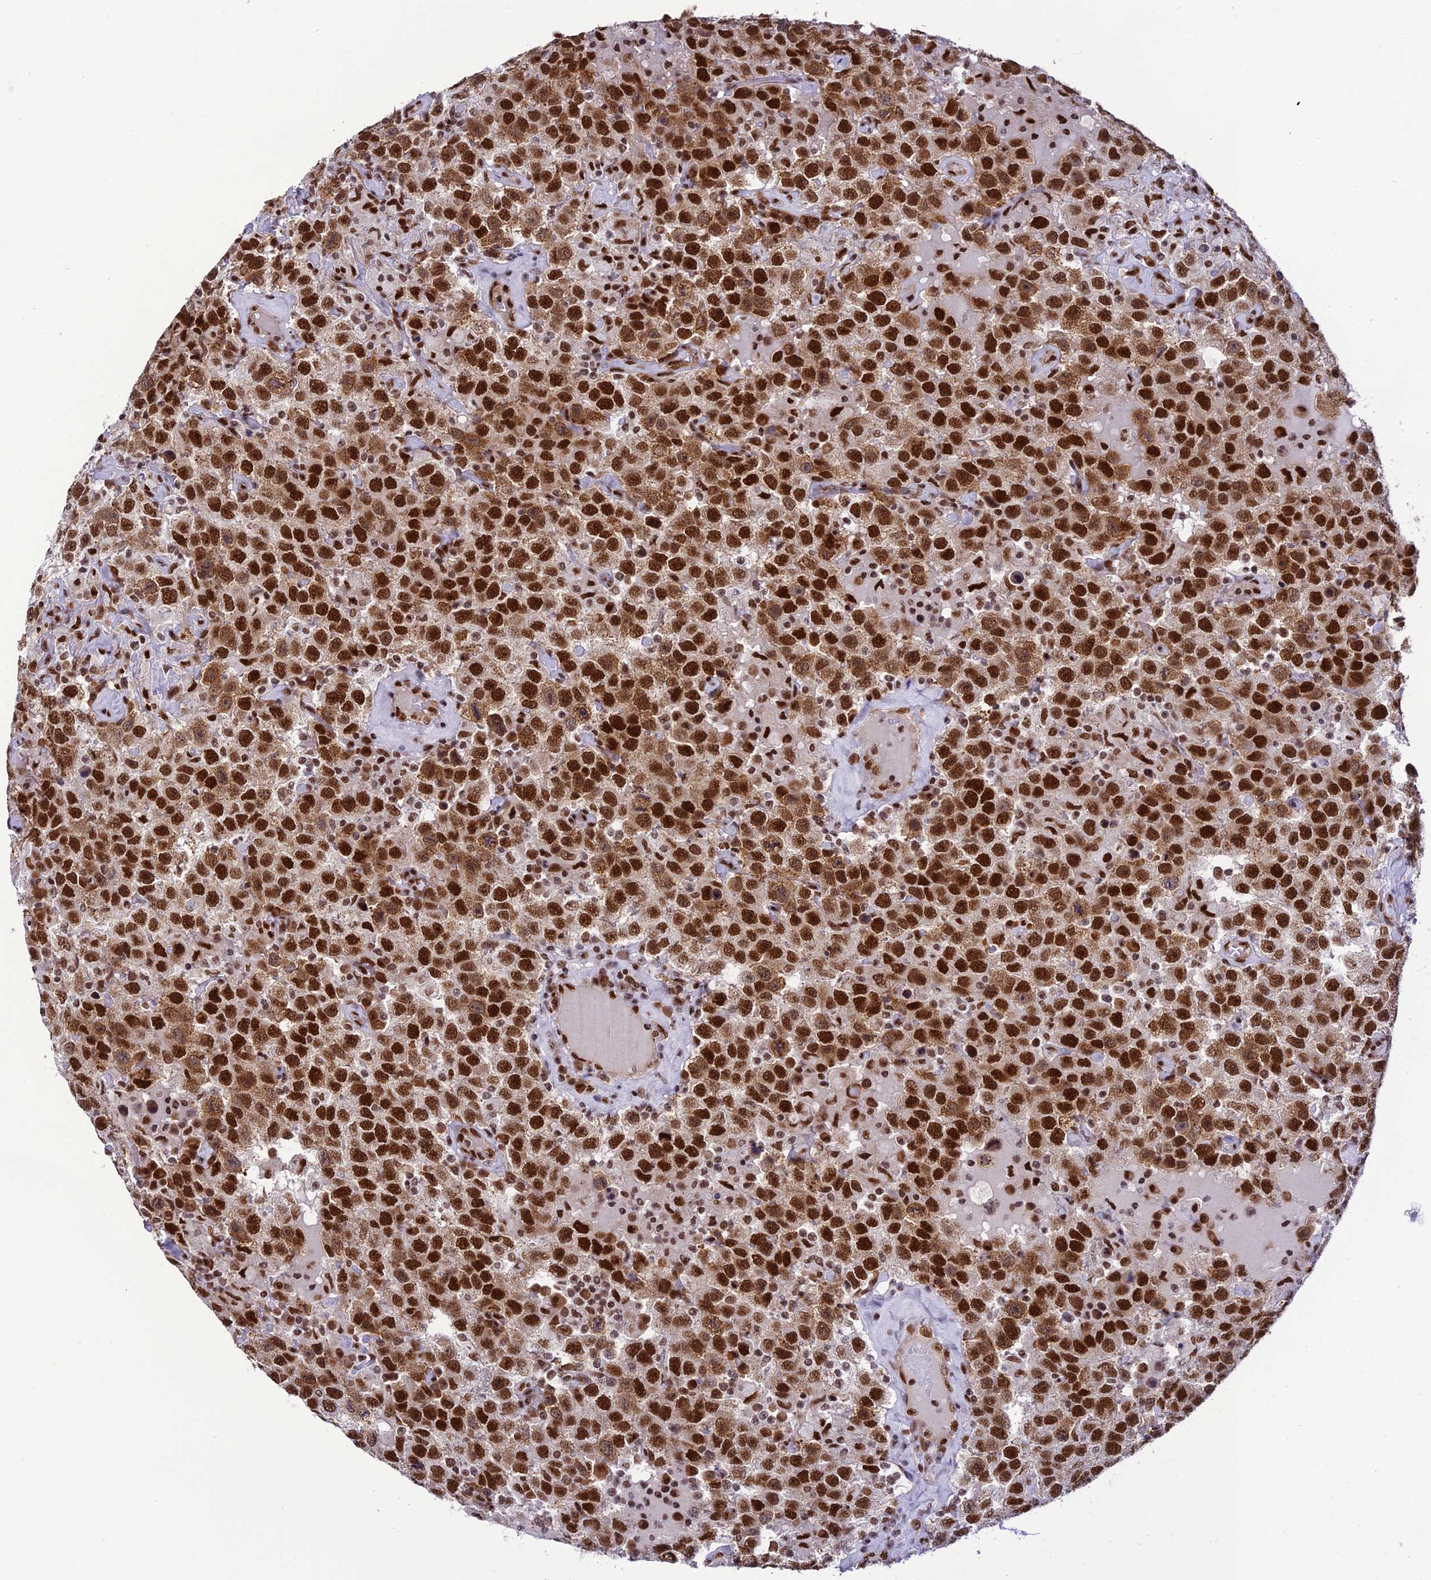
{"staining": {"intensity": "strong", "quantity": ">75%", "location": "cytoplasmic/membranous,nuclear"}, "tissue": "testis cancer", "cell_type": "Tumor cells", "image_type": "cancer", "snomed": [{"axis": "morphology", "description": "Seminoma, NOS"}, {"axis": "topography", "description": "Testis"}], "caption": "Tumor cells reveal strong cytoplasmic/membranous and nuclear expression in about >75% of cells in testis cancer. Using DAB (brown) and hematoxylin (blue) stains, captured at high magnification using brightfield microscopy.", "gene": "DDX1", "patient": {"sex": "male", "age": 41}}